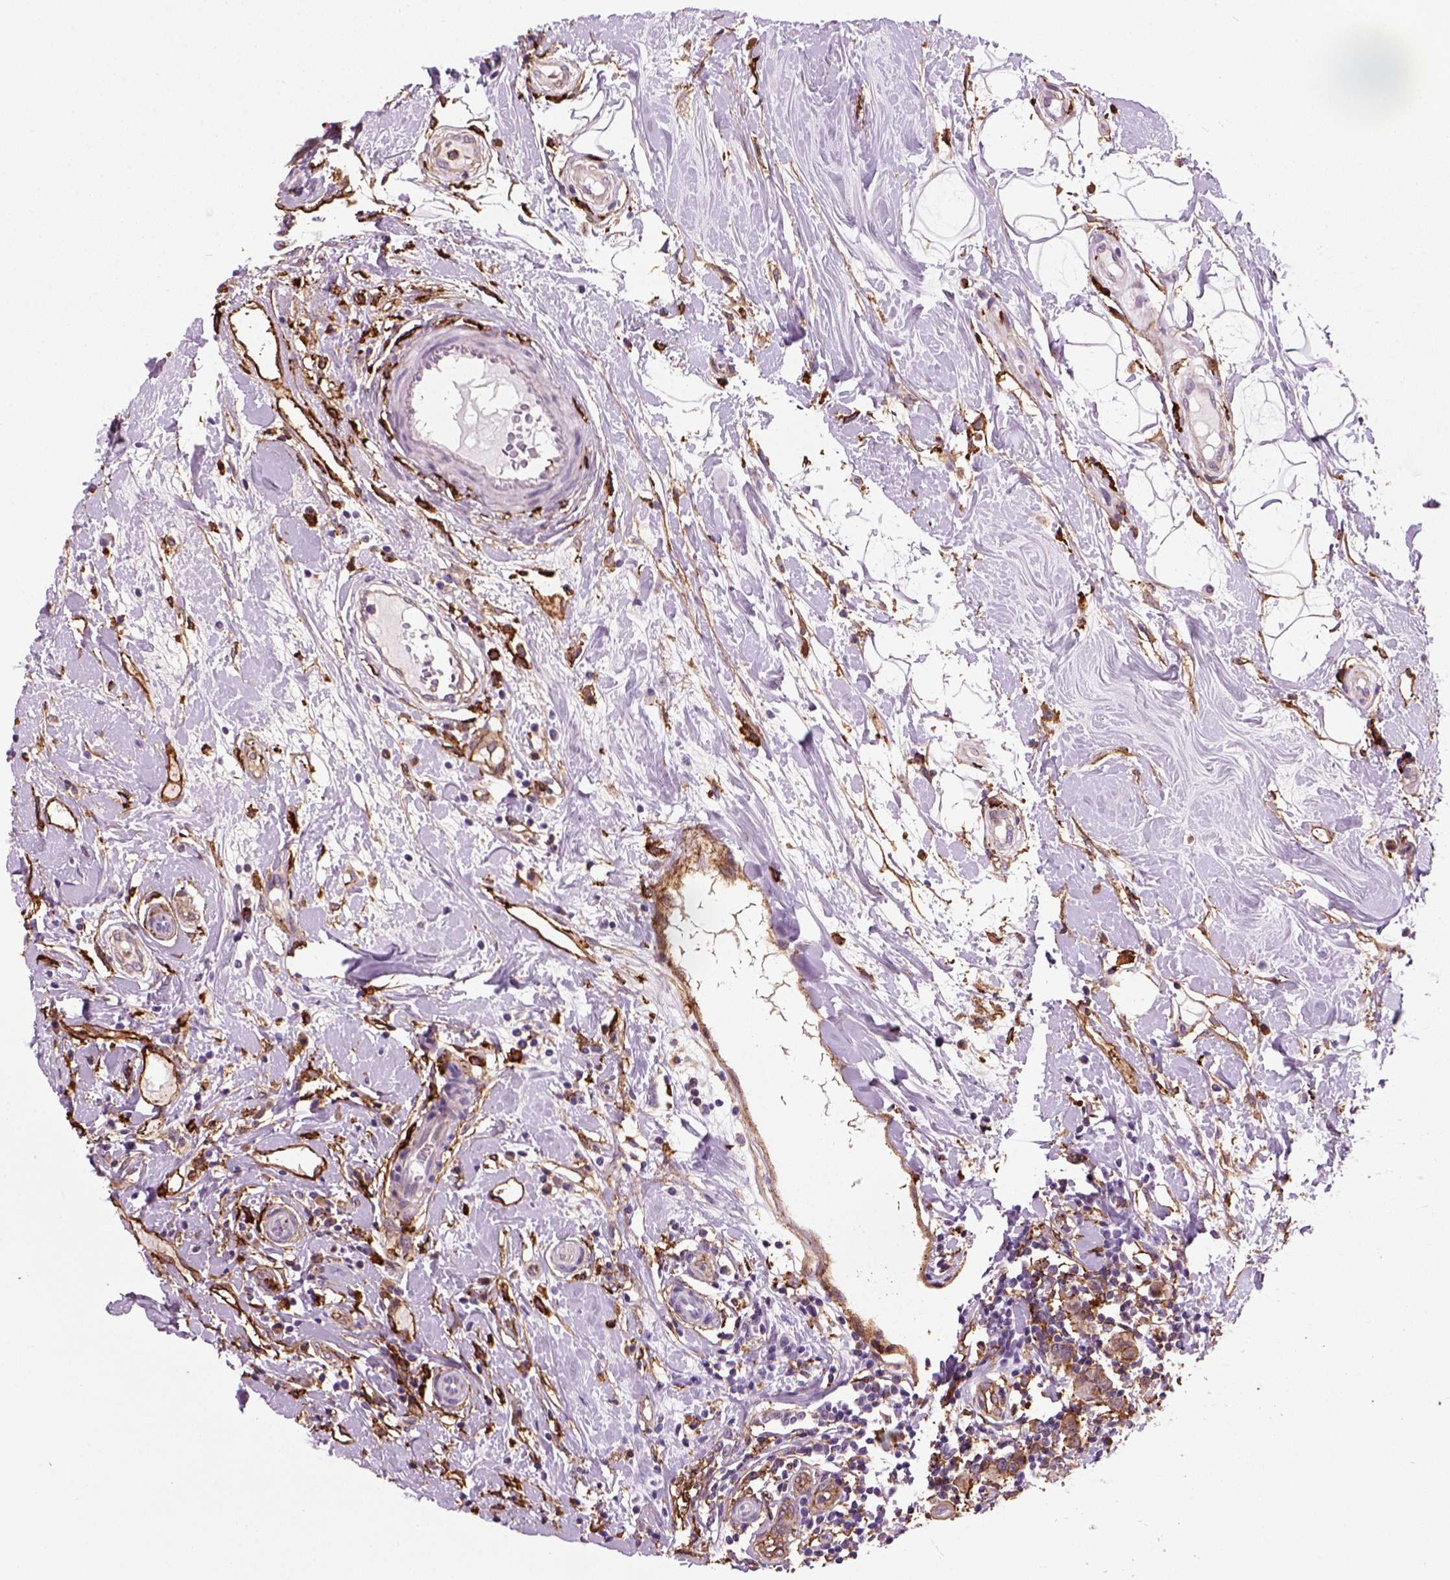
{"staining": {"intensity": "moderate", "quantity": ">75%", "location": "cytoplasmic/membranous"}, "tissue": "breast cancer", "cell_type": "Tumor cells", "image_type": "cancer", "snomed": [{"axis": "morphology", "description": "Duct carcinoma"}, {"axis": "topography", "description": "Breast"}], "caption": "Breast cancer was stained to show a protein in brown. There is medium levels of moderate cytoplasmic/membranous staining in approximately >75% of tumor cells. The staining was performed using DAB (3,3'-diaminobenzidine) to visualize the protein expression in brown, while the nuclei were stained in blue with hematoxylin (Magnification: 20x).", "gene": "MARCKS", "patient": {"sex": "female", "age": 27}}